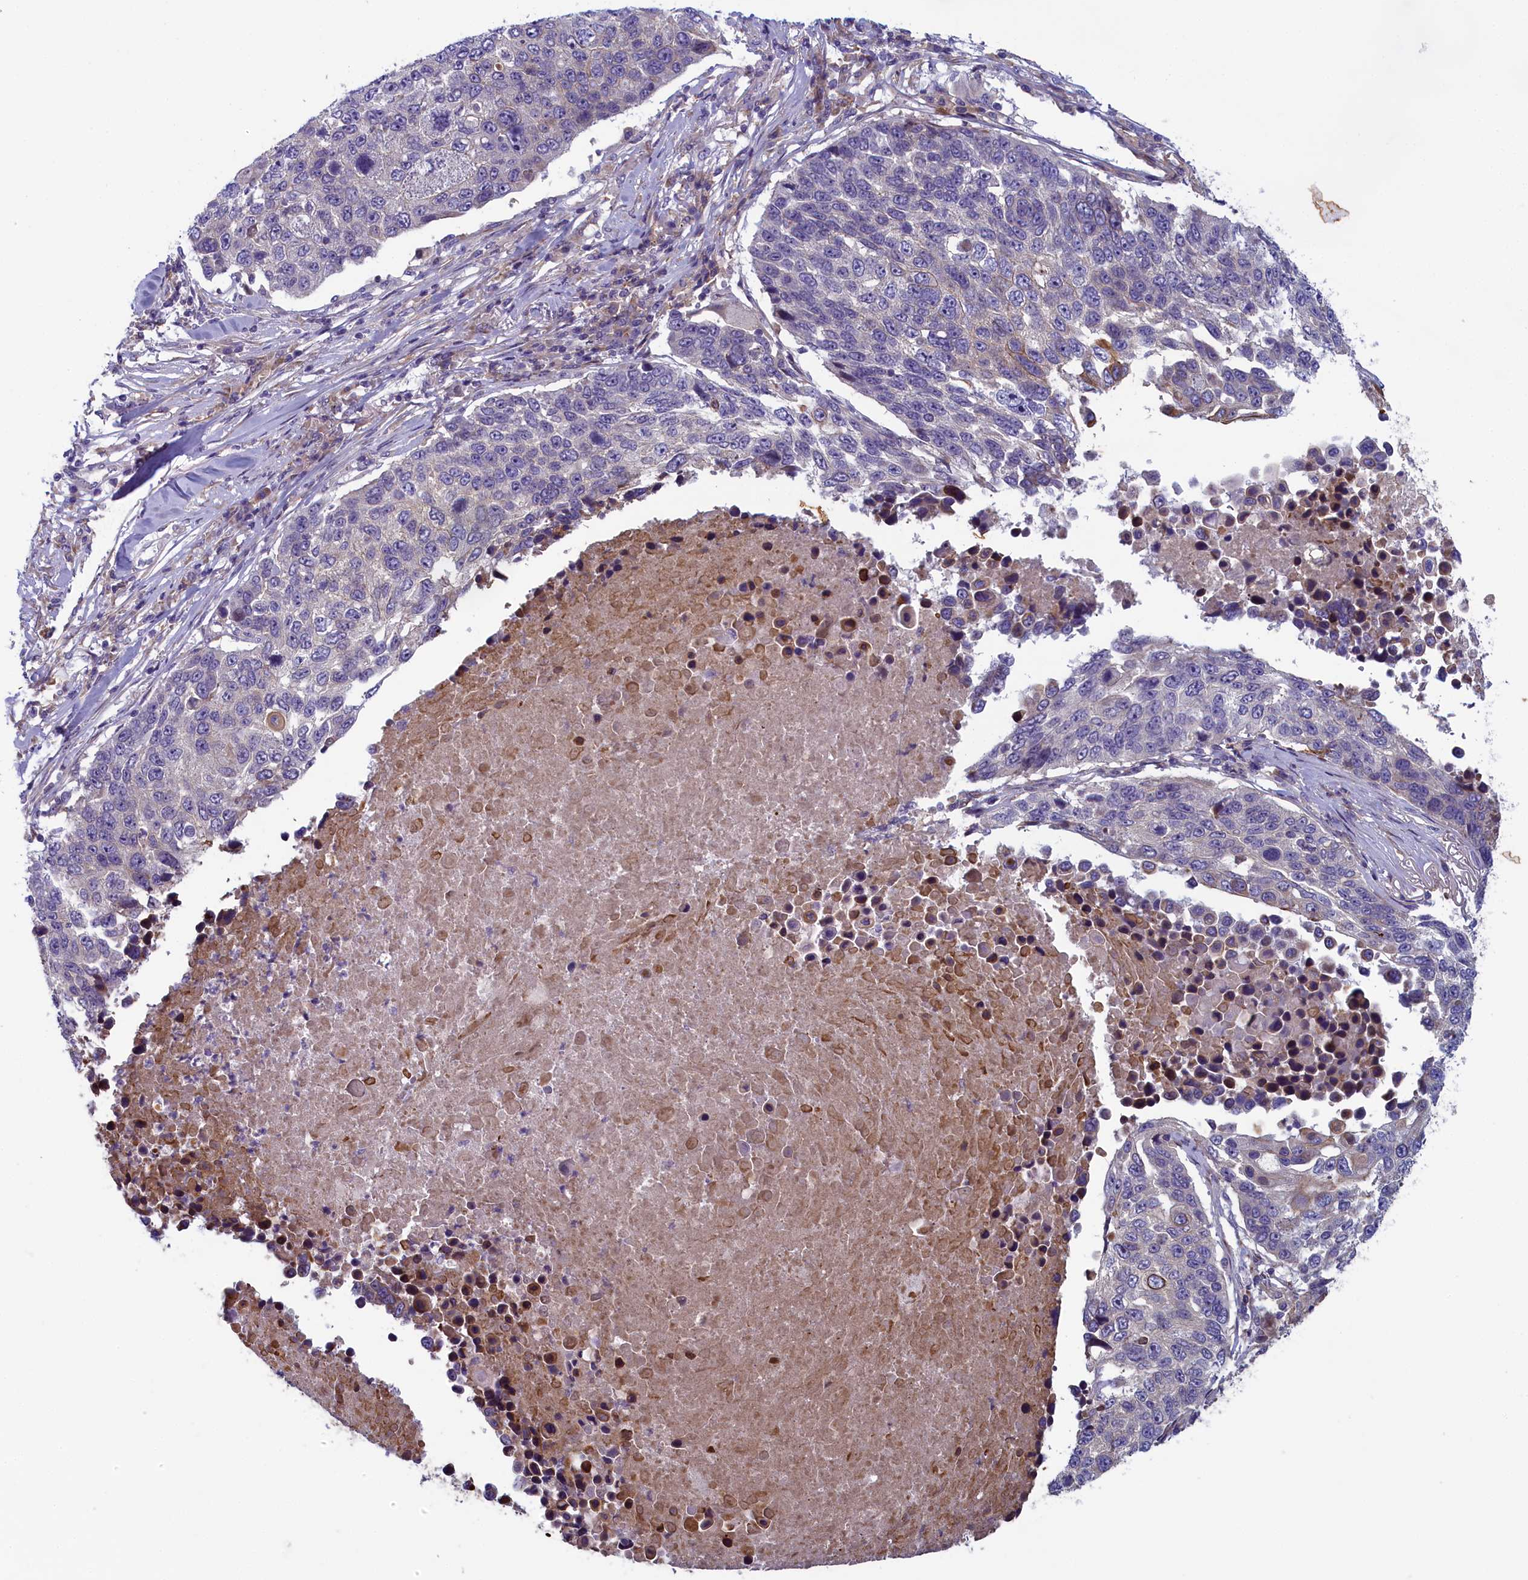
{"staining": {"intensity": "negative", "quantity": "none", "location": "none"}, "tissue": "lung cancer", "cell_type": "Tumor cells", "image_type": "cancer", "snomed": [{"axis": "morphology", "description": "Squamous cell carcinoma, NOS"}, {"axis": "topography", "description": "Lung"}], "caption": "A high-resolution photomicrograph shows immunohistochemistry staining of lung squamous cell carcinoma, which reveals no significant positivity in tumor cells.", "gene": "ANKRD39", "patient": {"sex": "male", "age": 66}}